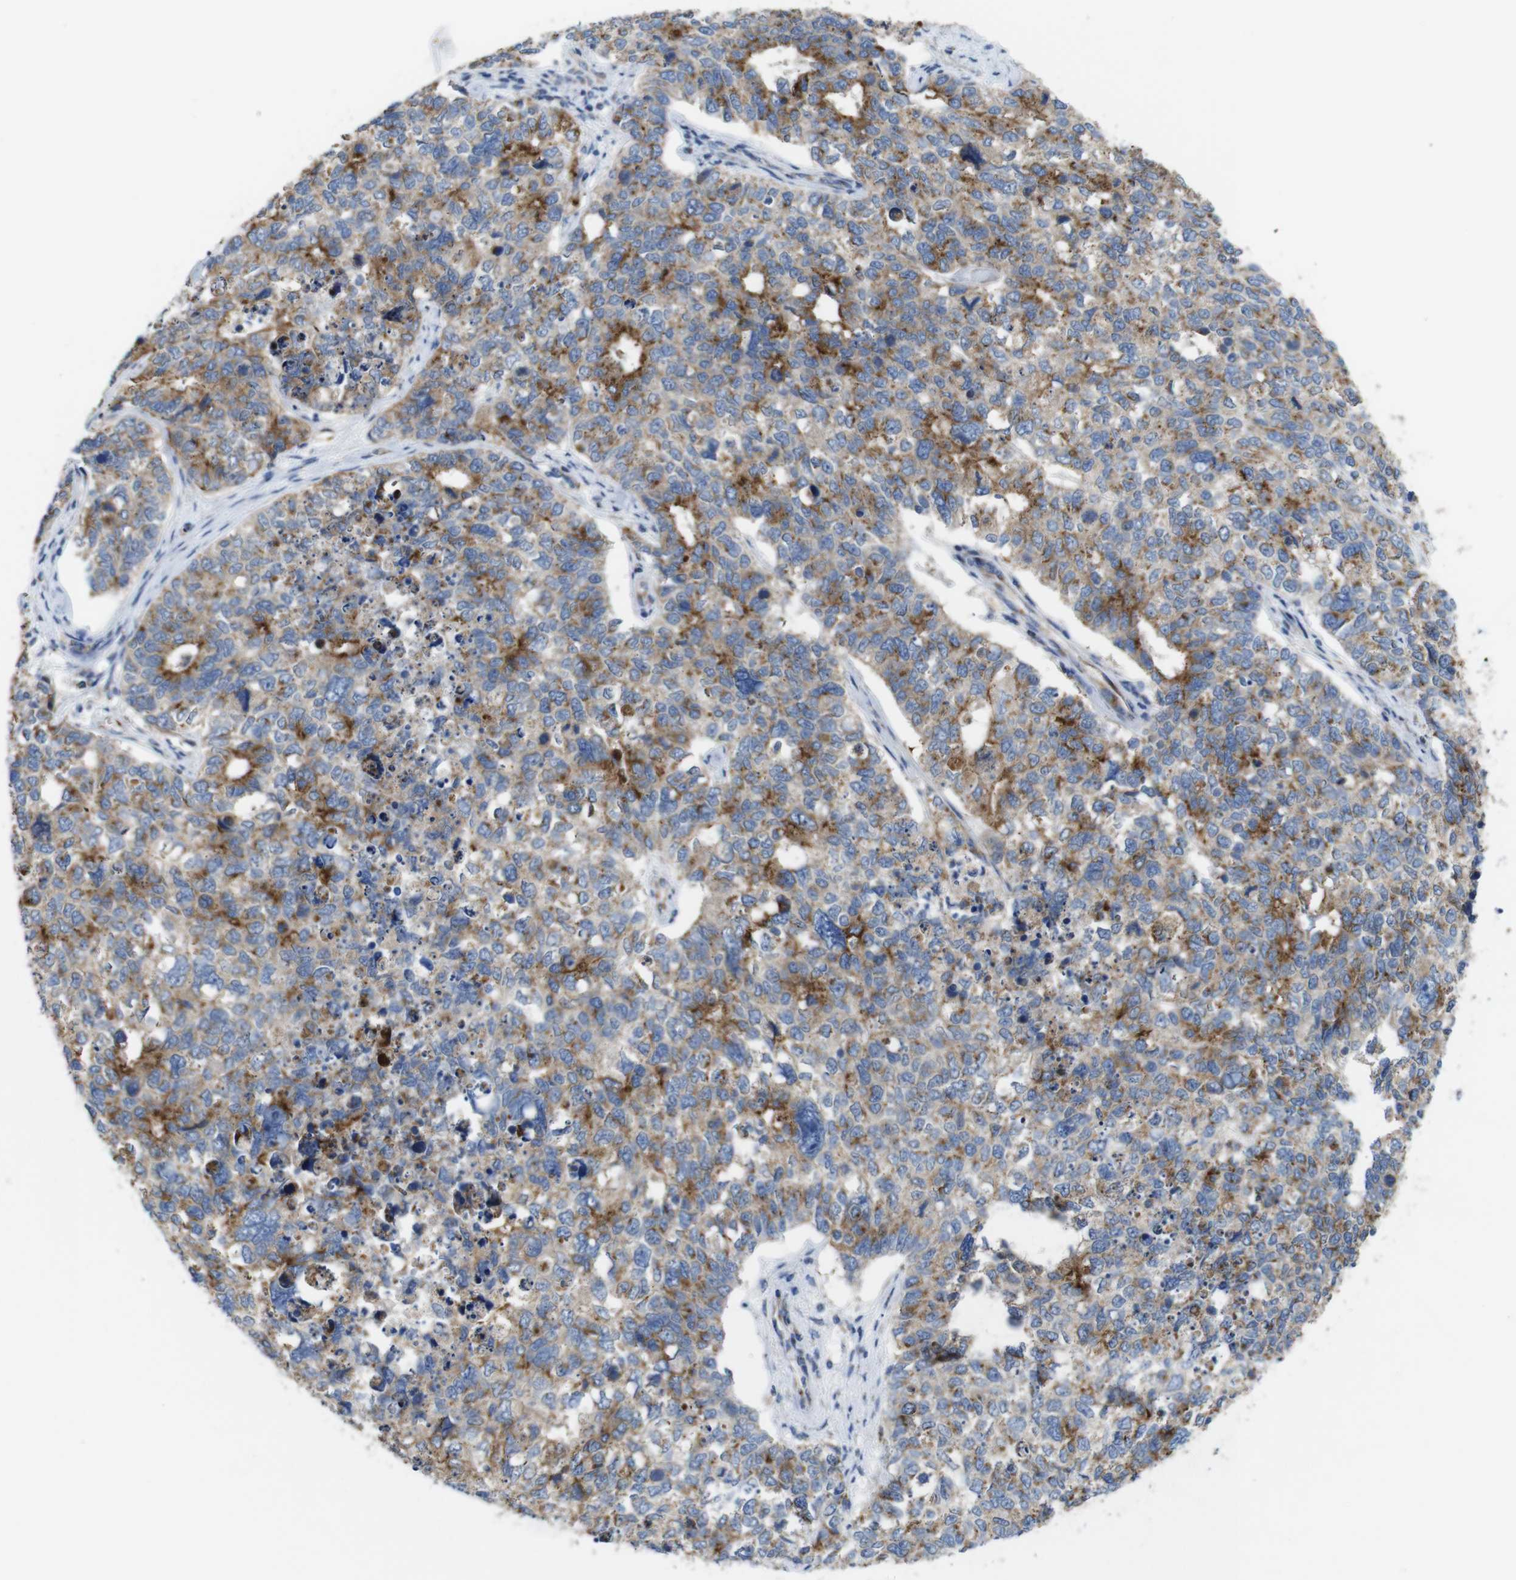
{"staining": {"intensity": "strong", "quantity": "25%-75%", "location": "cytoplasmic/membranous"}, "tissue": "cervical cancer", "cell_type": "Tumor cells", "image_type": "cancer", "snomed": [{"axis": "morphology", "description": "Squamous cell carcinoma, NOS"}, {"axis": "topography", "description": "Cervix"}], "caption": "Immunohistochemical staining of cervical cancer displays high levels of strong cytoplasmic/membranous protein staining in approximately 25%-75% of tumor cells.", "gene": "EFCAB14", "patient": {"sex": "female", "age": 63}}